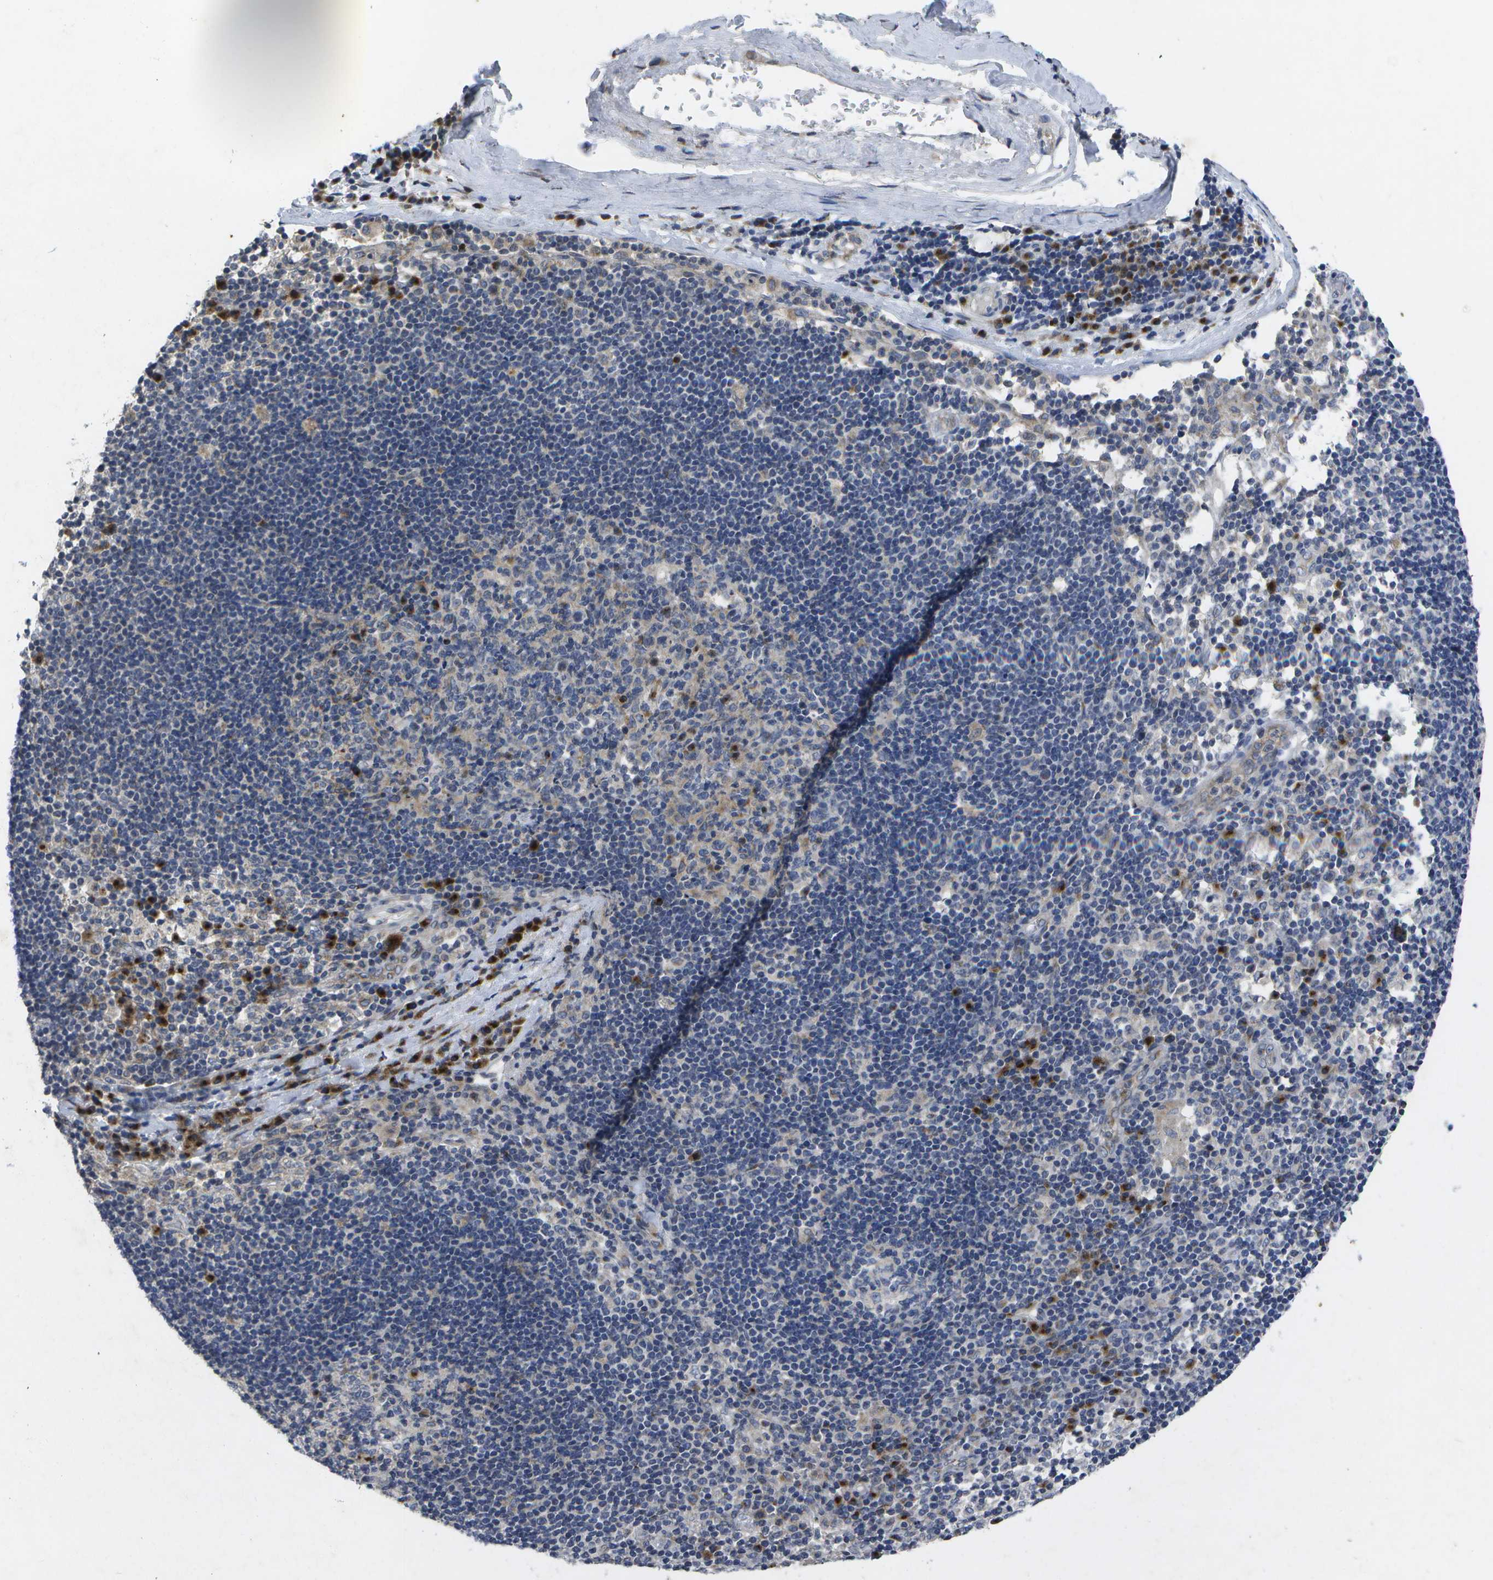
{"staining": {"intensity": "moderate", "quantity": ">75%", "location": "cytoplasmic/membranous"}, "tissue": "adipose tissue", "cell_type": "Adipocytes", "image_type": "normal", "snomed": [{"axis": "morphology", "description": "Normal tissue, NOS"}, {"axis": "morphology", "description": "Adenocarcinoma, NOS"}, {"axis": "topography", "description": "Esophagus"}], "caption": "The histopathology image displays immunohistochemical staining of normal adipose tissue. There is moderate cytoplasmic/membranous staining is appreciated in about >75% of adipocytes.", "gene": "KDELR1", "patient": {"sex": "male", "age": 62}}